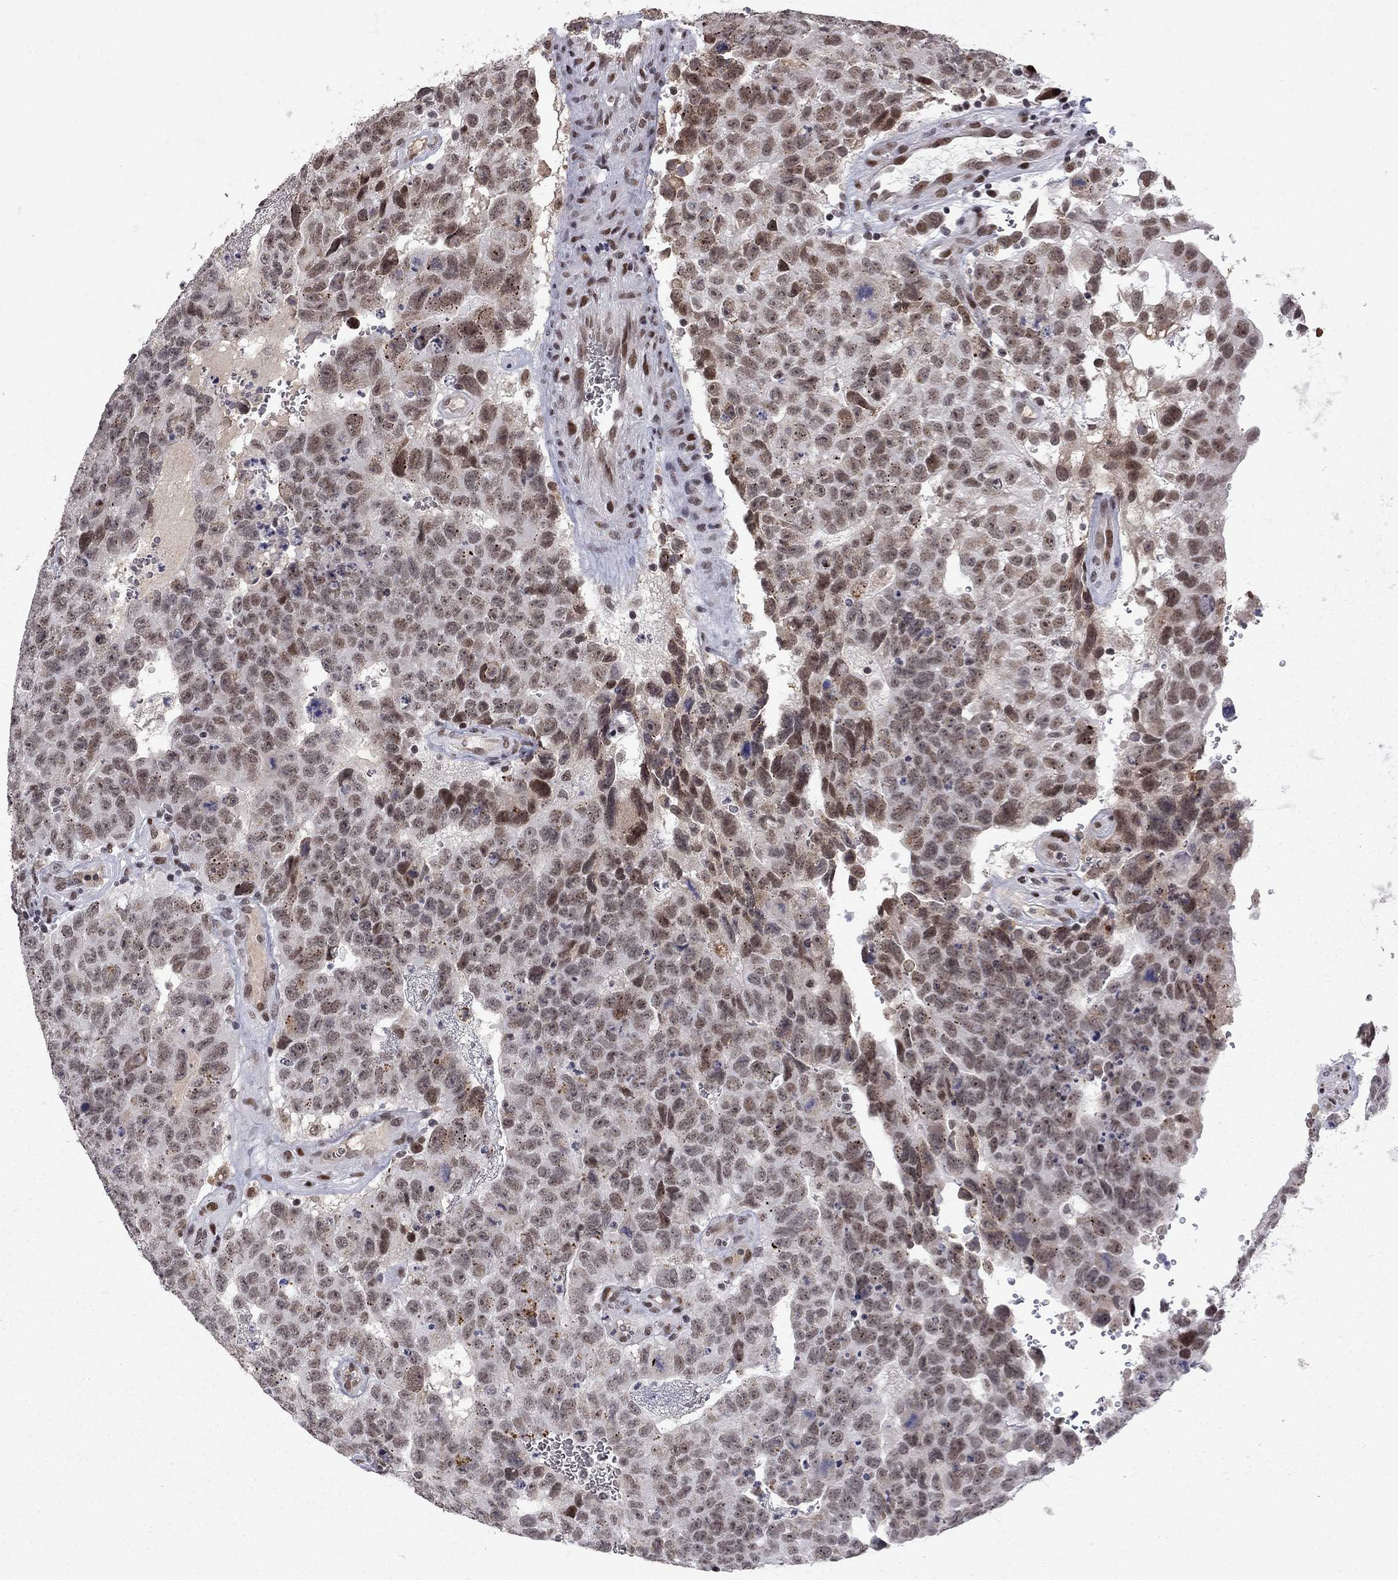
{"staining": {"intensity": "moderate", "quantity": "25%-75%", "location": "nuclear"}, "tissue": "testis cancer", "cell_type": "Tumor cells", "image_type": "cancer", "snomed": [{"axis": "morphology", "description": "Carcinoma, Embryonal, NOS"}, {"axis": "topography", "description": "Testis"}], "caption": "Immunohistochemical staining of human testis cancer reveals moderate nuclear protein positivity in approximately 25%-75% of tumor cells.", "gene": "TCEAL1", "patient": {"sex": "male", "age": 24}}